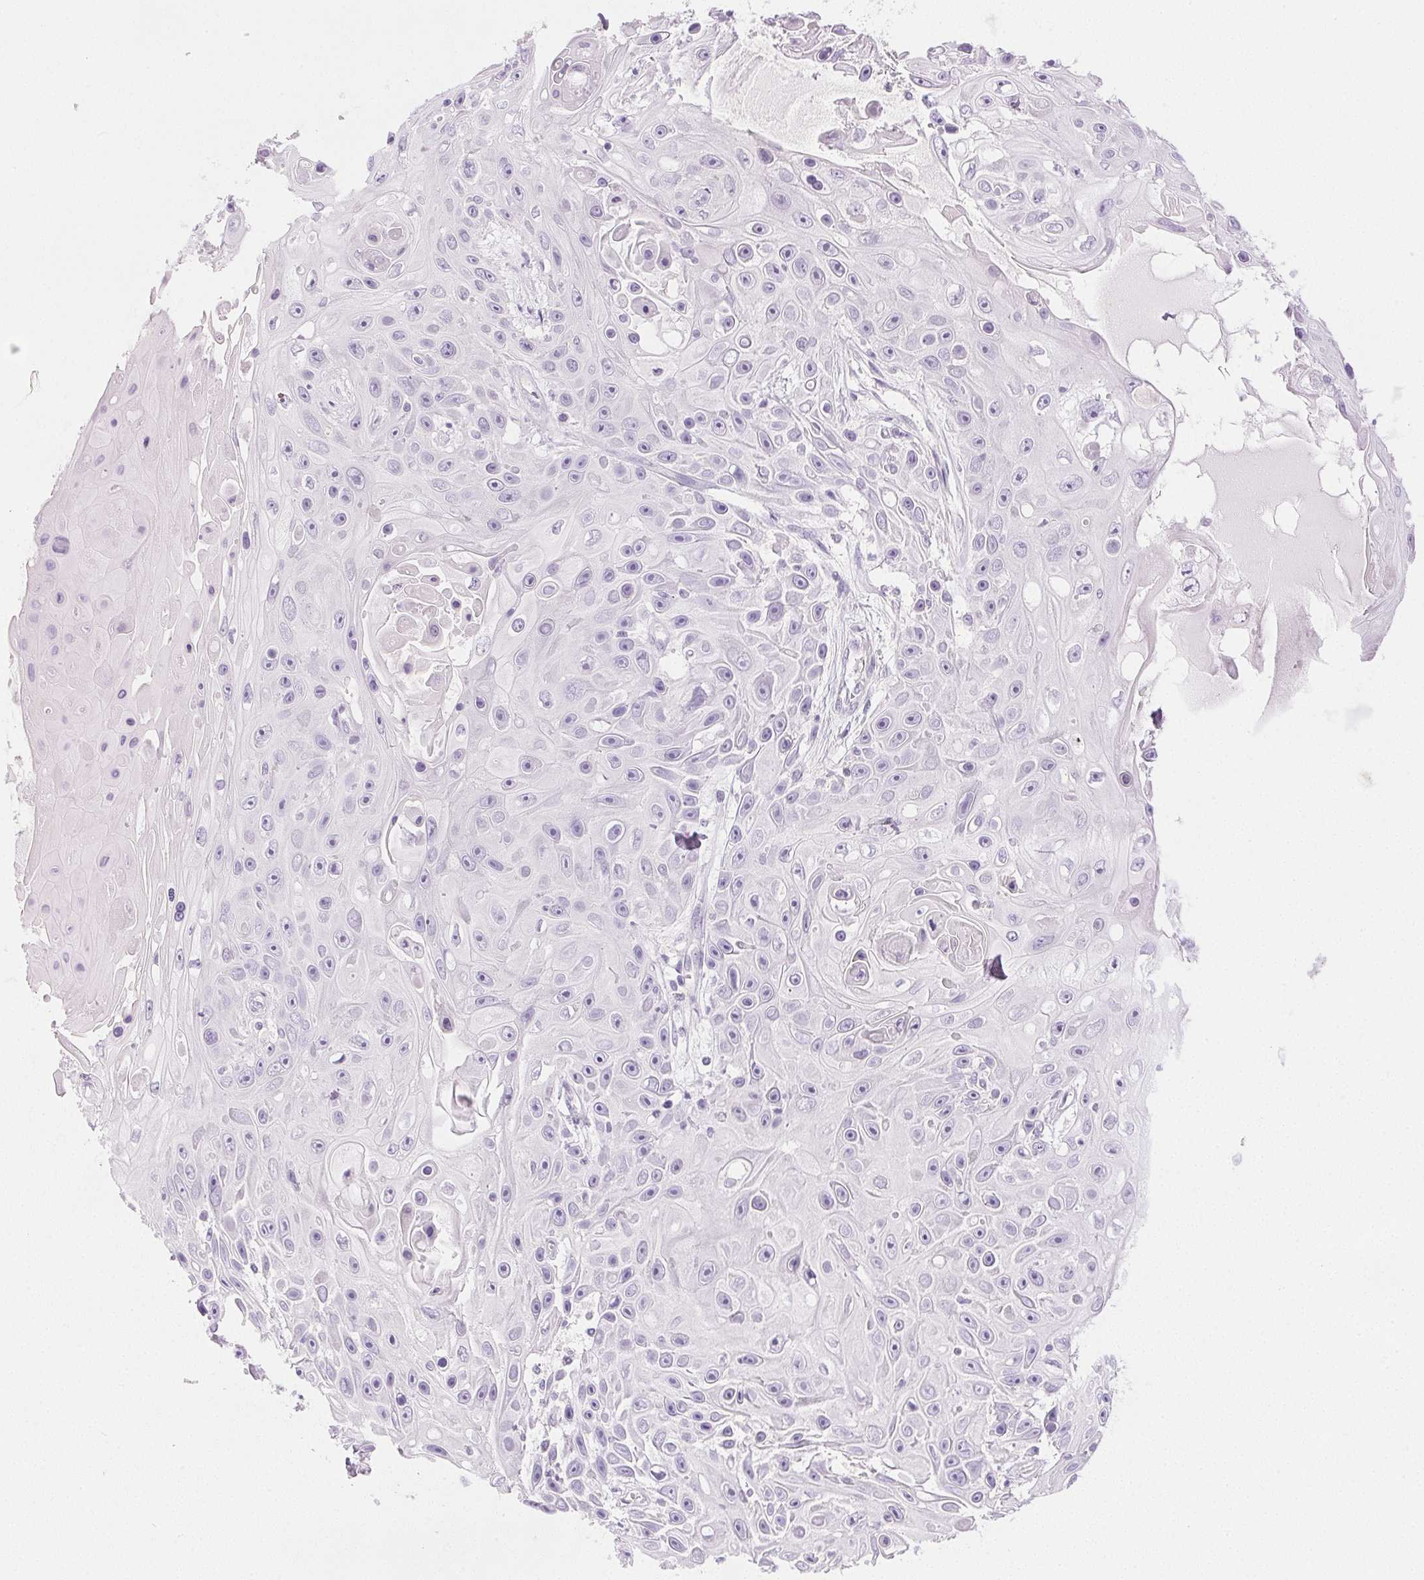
{"staining": {"intensity": "negative", "quantity": "none", "location": "none"}, "tissue": "skin cancer", "cell_type": "Tumor cells", "image_type": "cancer", "snomed": [{"axis": "morphology", "description": "Squamous cell carcinoma, NOS"}, {"axis": "topography", "description": "Skin"}], "caption": "IHC micrograph of skin squamous cell carcinoma stained for a protein (brown), which exhibits no positivity in tumor cells. Nuclei are stained in blue.", "gene": "CTRL", "patient": {"sex": "male", "age": 82}}